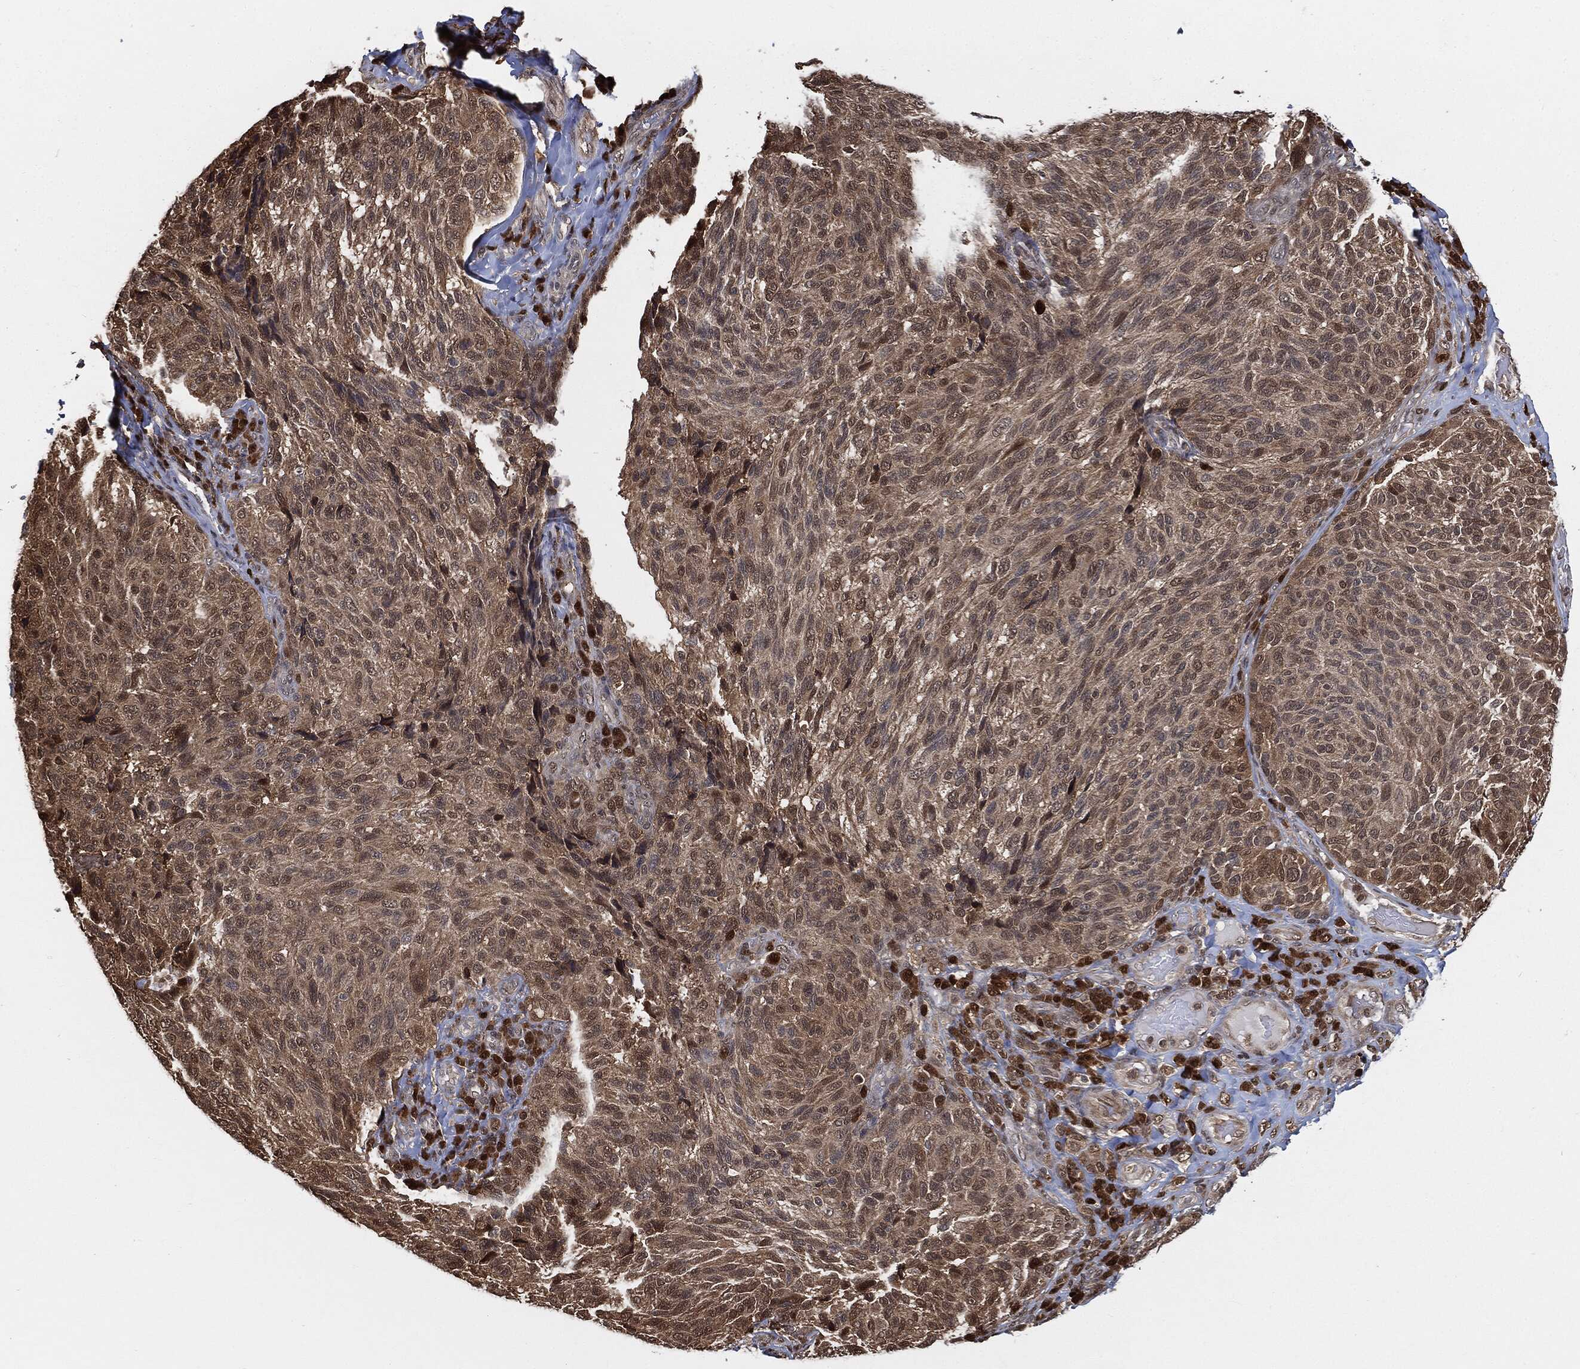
{"staining": {"intensity": "moderate", "quantity": "25%-75%", "location": "cytoplasmic/membranous,nuclear"}, "tissue": "melanoma", "cell_type": "Tumor cells", "image_type": "cancer", "snomed": [{"axis": "morphology", "description": "Malignant melanoma, NOS"}, {"axis": "topography", "description": "Skin"}], "caption": "Immunohistochemistry (IHC) micrograph of human melanoma stained for a protein (brown), which displays medium levels of moderate cytoplasmic/membranous and nuclear expression in approximately 25%-75% of tumor cells.", "gene": "CUTA", "patient": {"sex": "female", "age": 73}}